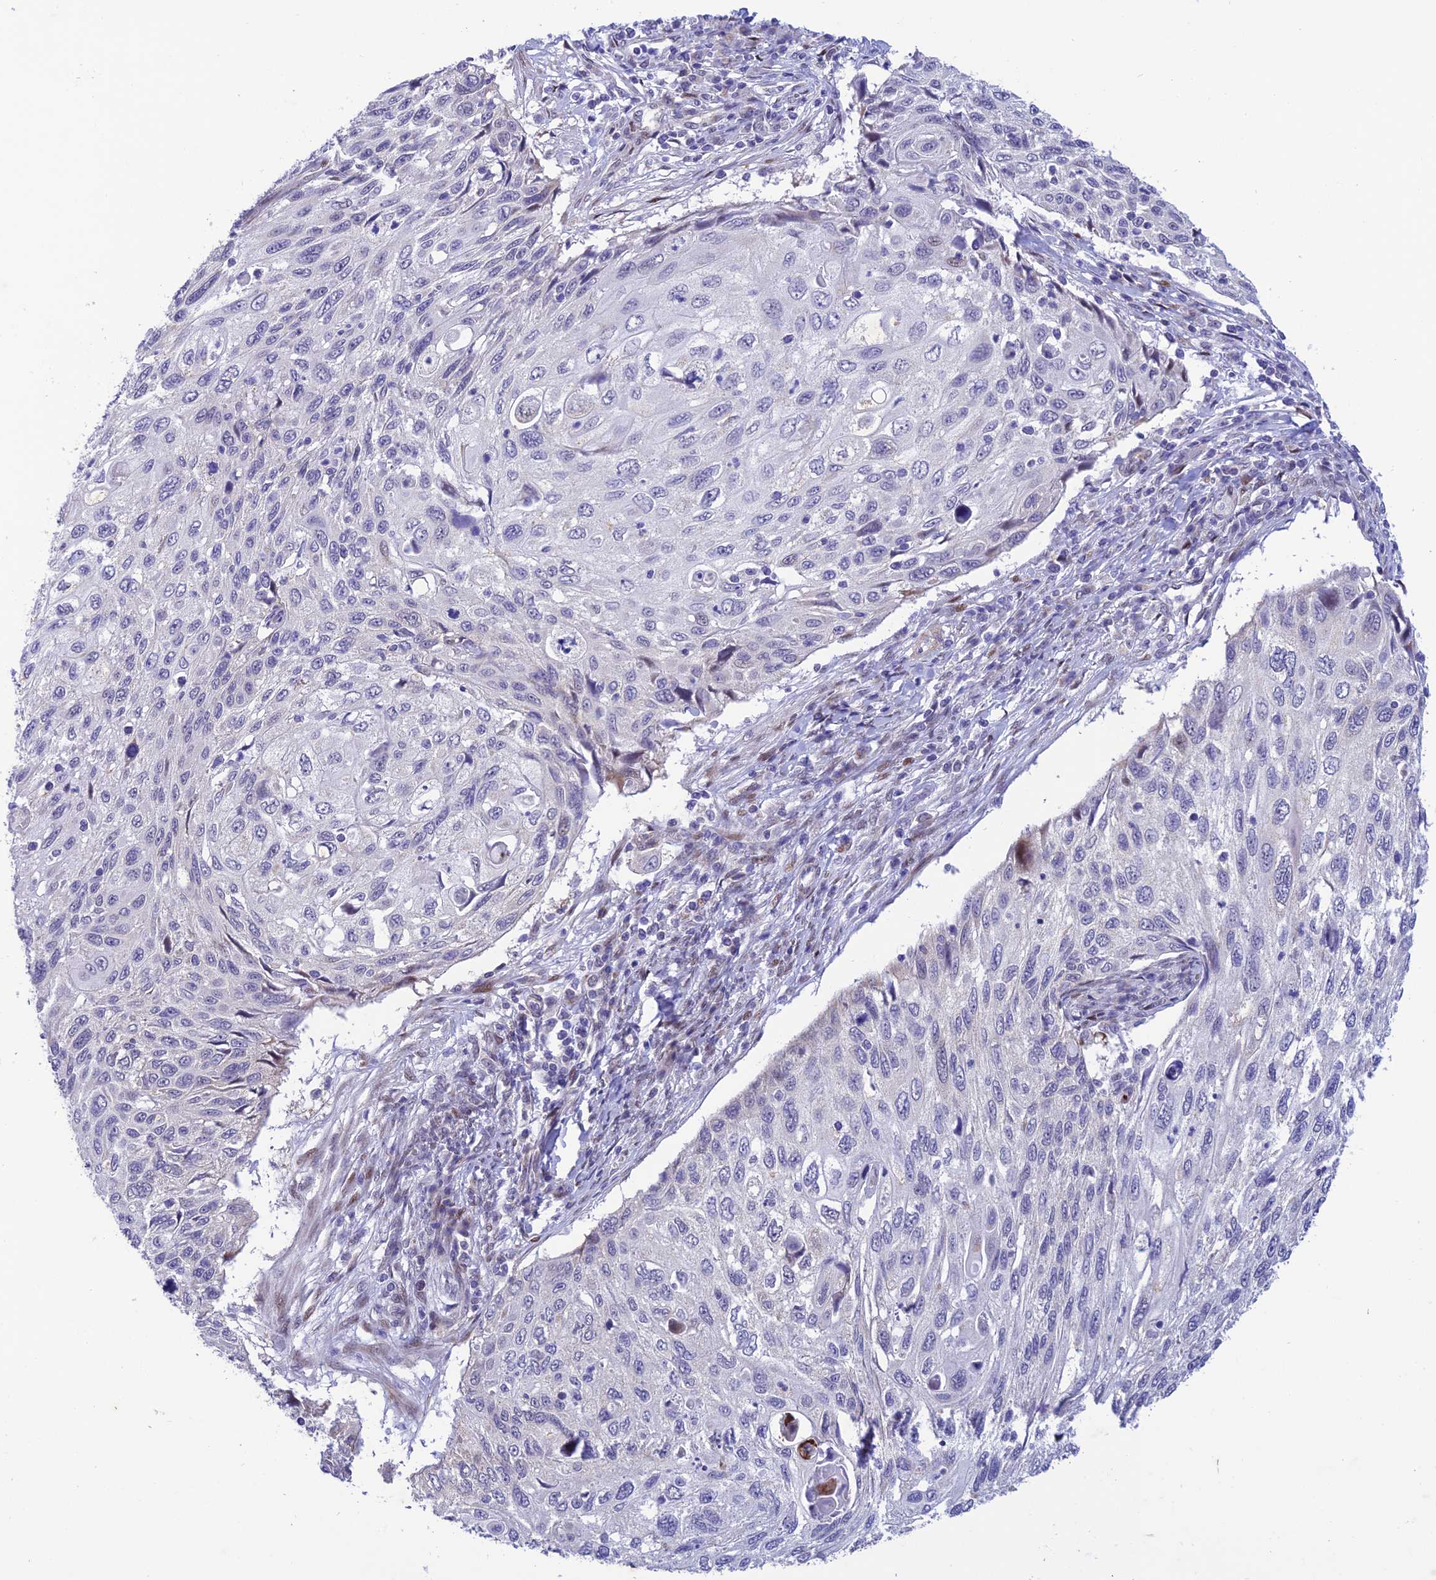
{"staining": {"intensity": "negative", "quantity": "none", "location": "none"}, "tissue": "cervical cancer", "cell_type": "Tumor cells", "image_type": "cancer", "snomed": [{"axis": "morphology", "description": "Squamous cell carcinoma, NOS"}, {"axis": "topography", "description": "Cervix"}], "caption": "IHC micrograph of squamous cell carcinoma (cervical) stained for a protein (brown), which shows no staining in tumor cells. (DAB IHC with hematoxylin counter stain).", "gene": "WDR55", "patient": {"sex": "female", "age": 70}}